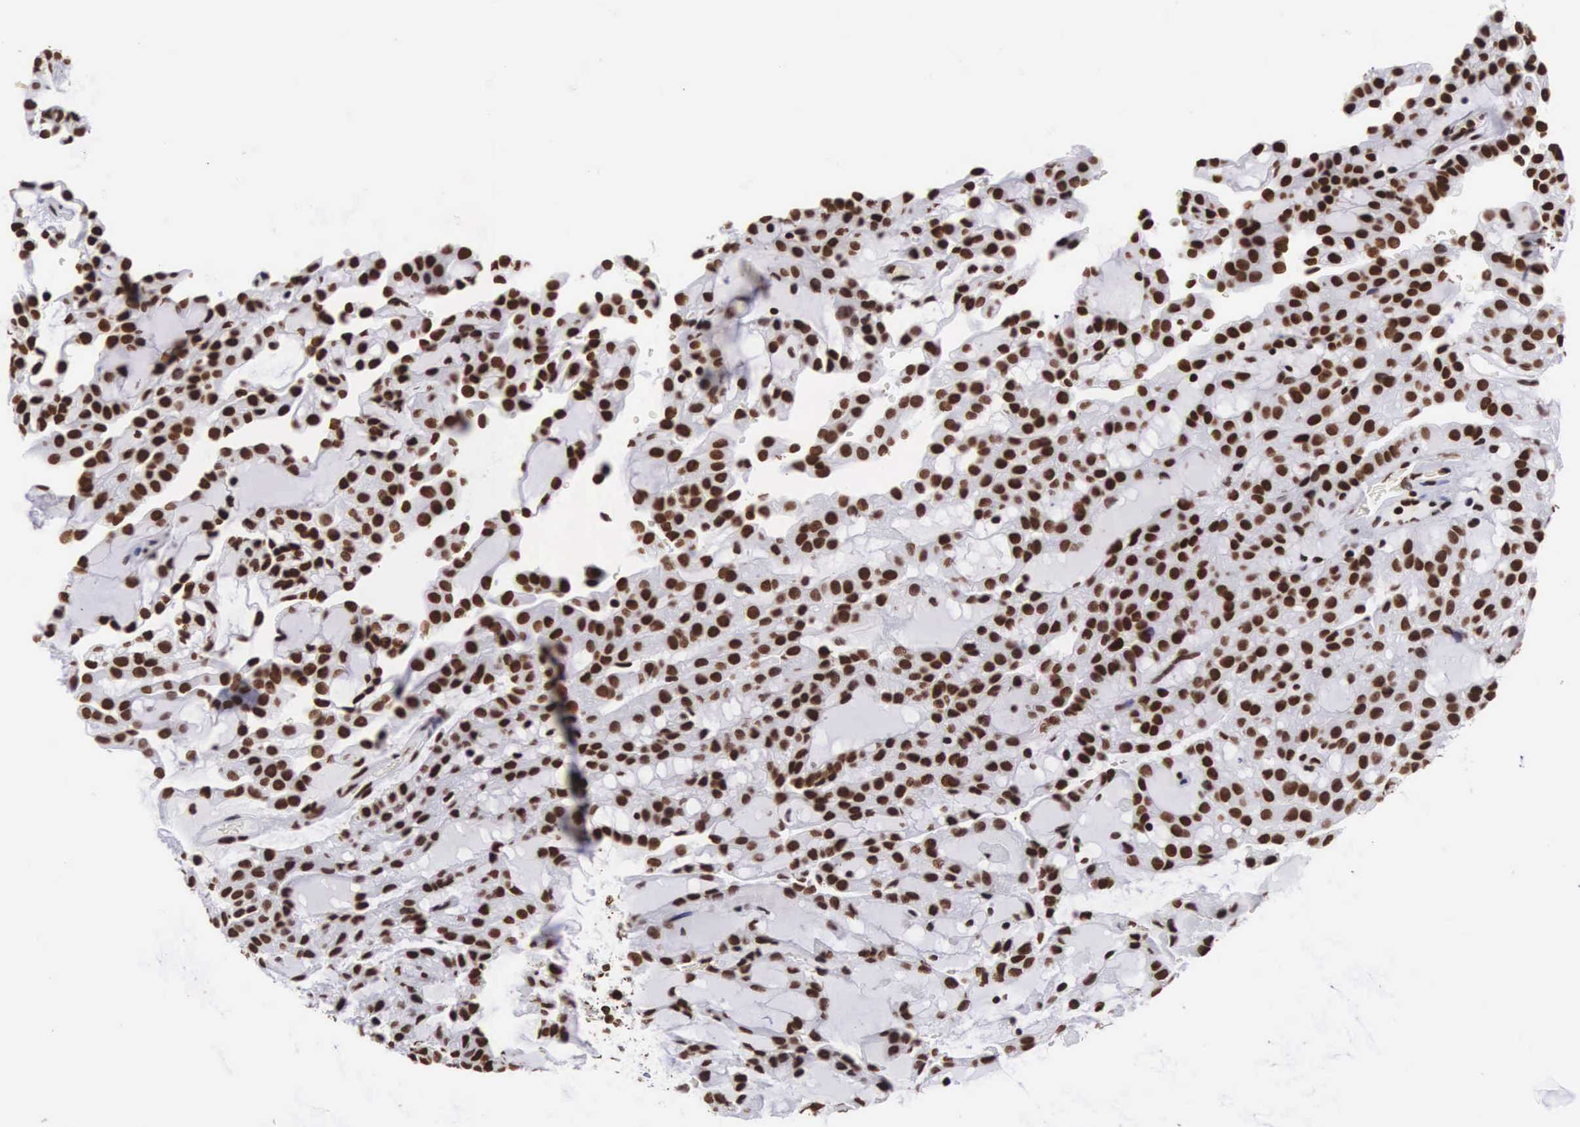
{"staining": {"intensity": "strong", "quantity": ">75%", "location": "nuclear"}, "tissue": "renal cancer", "cell_type": "Tumor cells", "image_type": "cancer", "snomed": [{"axis": "morphology", "description": "Adenocarcinoma, NOS"}, {"axis": "topography", "description": "Kidney"}], "caption": "High-magnification brightfield microscopy of renal adenocarcinoma stained with DAB (brown) and counterstained with hematoxylin (blue). tumor cells exhibit strong nuclear staining is identified in approximately>75% of cells.", "gene": "MECP2", "patient": {"sex": "male", "age": 63}}